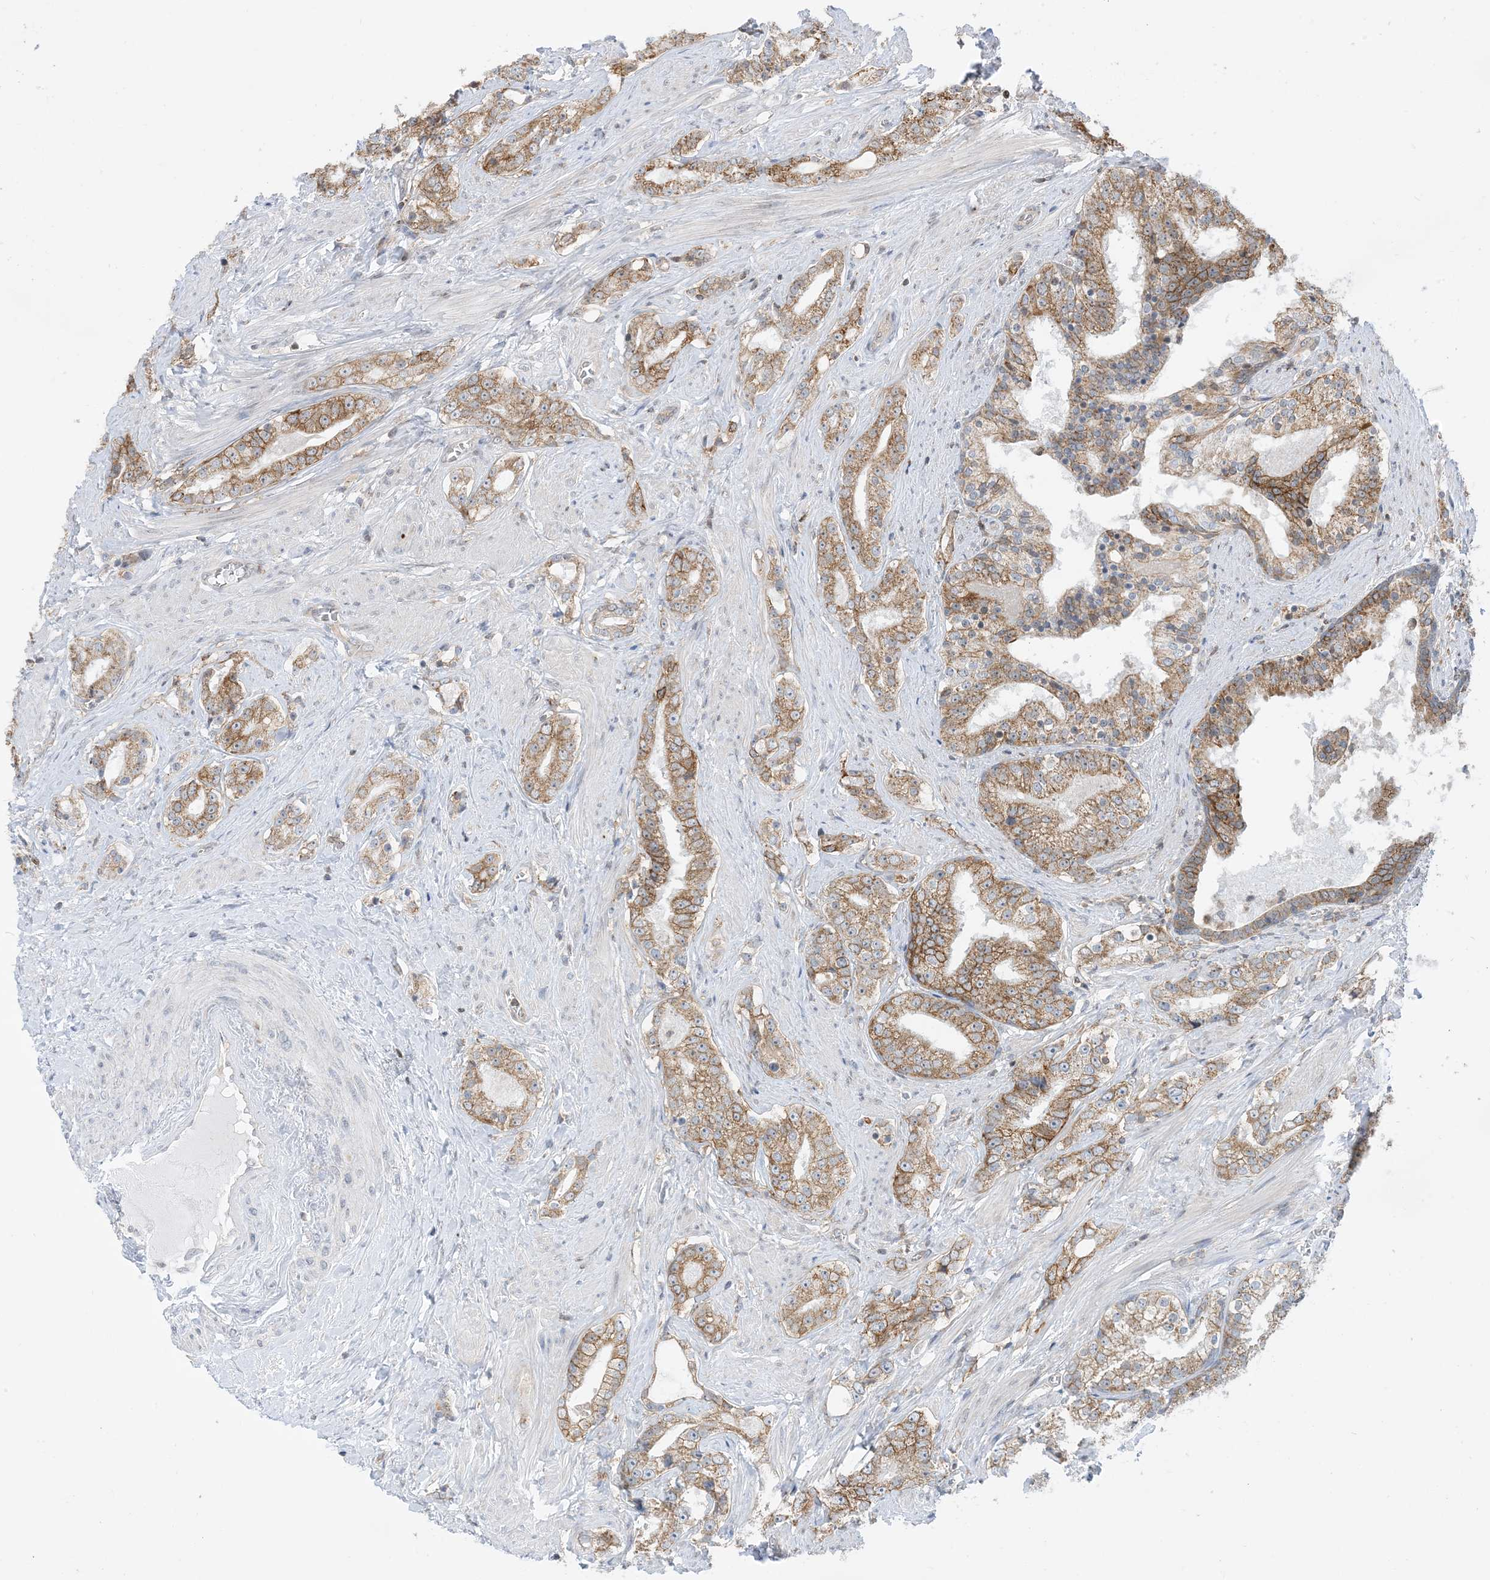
{"staining": {"intensity": "moderate", "quantity": ">75%", "location": "cytoplasmic/membranous"}, "tissue": "prostate cancer", "cell_type": "Tumor cells", "image_type": "cancer", "snomed": [{"axis": "morphology", "description": "Adenocarcinoma, High grade"}, {"axis": "topography", "description": "Prostate"}], "caption": "The immunohistochemical stain labels moderate cytoplasmic/membranous expression in tumor cells of prostate high-grade adenocarcinoma tissue.", "gene": "CASP4", "patient": {"sex": "male", "age": 58}}